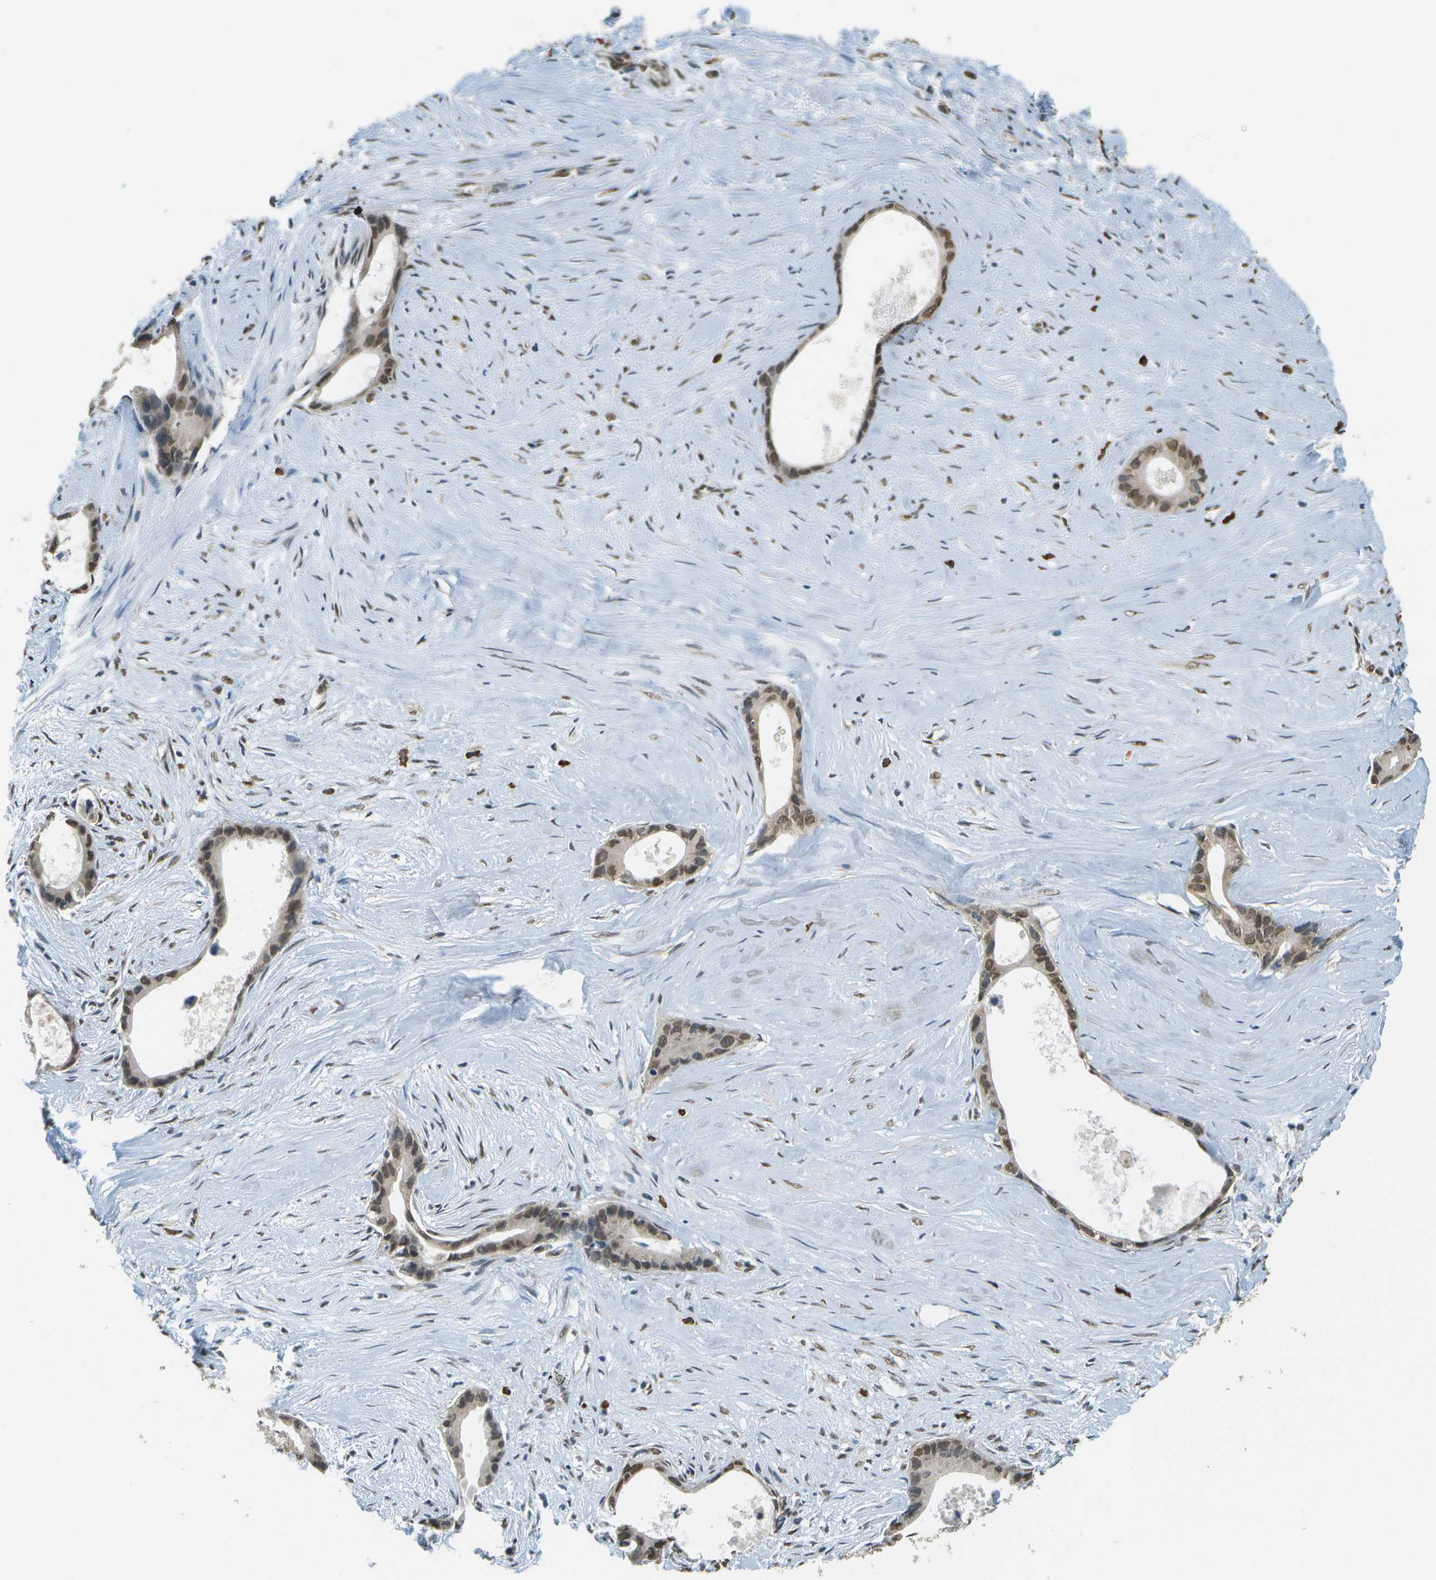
{"staining": {"intensity": "moderate", "quantity": ">75%", "location": "nuclear"}, "tissue": "liver cancer", "cell_type": "Tumor cells", "image_type": "cancer", "snomed": [{"axis": "morphology", "description": "Cholangiocarcinoma"}, {"axis": "topography", "description": "Liver"}], "caption": "The photomicrograph shows immunohistochemical staining of liver cholangiocarcinoma. There is moderate nuclear positivity is seen in approximately >75% of tumor cells.", "gene": "ABL2", "patient": {"sex": "female", "age": 55}}